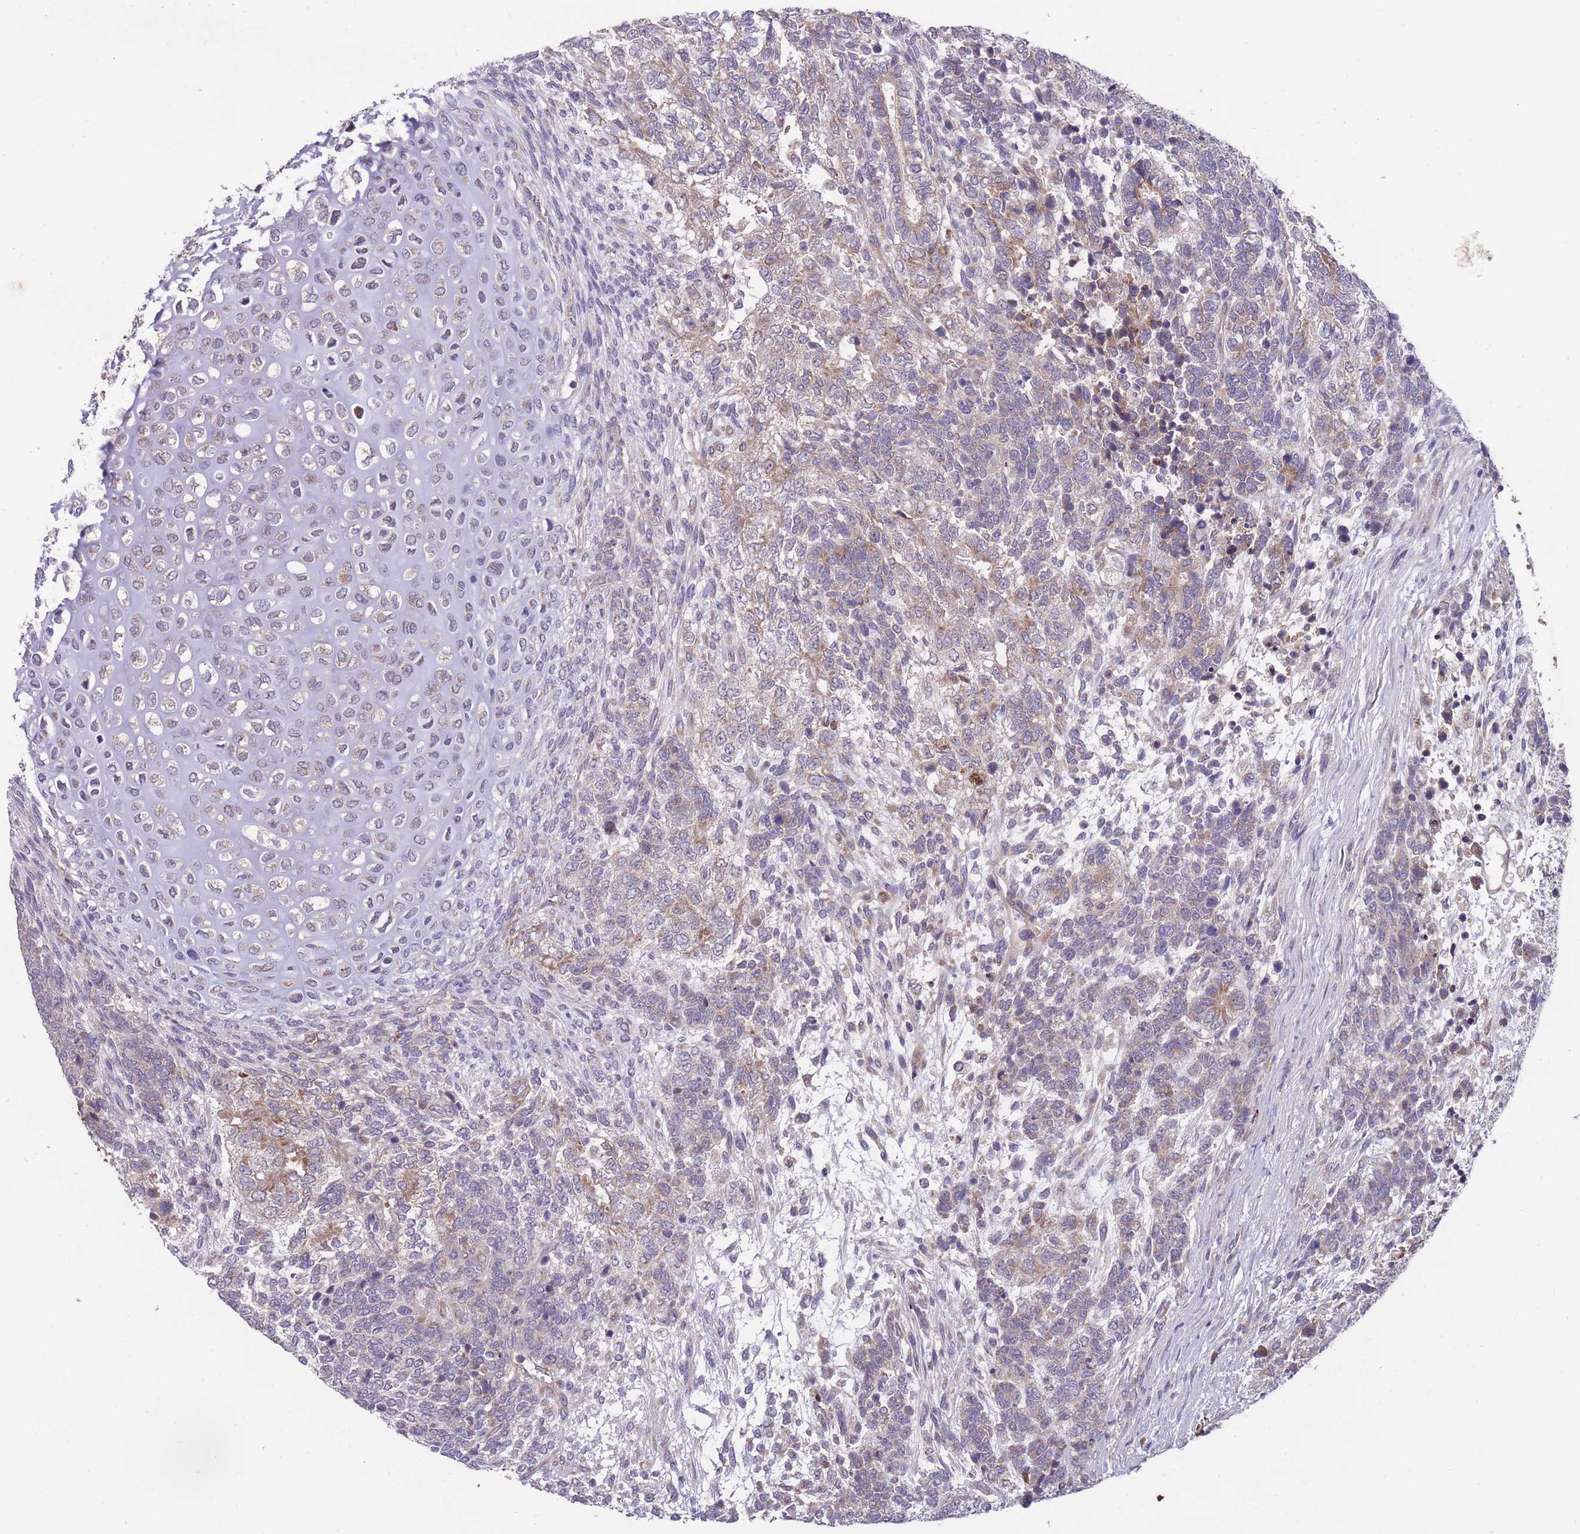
{"staining": {"intensity": "moderate", "quantity": "<25%", "location": "cytoplasmic/membranous"}, "tissue": "testis cancer", "cell_type": "Tumor cells", "image_type": "cancer", "snomed": [{"axis": "morphology", "description": "Carcinoma, Embryonal, NOS"}, {"axis": "topography", "description": "Testis"}], "caption": "Protein expression by immunohistochemistry (IHC) shows moderate cytoplasmic/membranous positivity in about <25% of tumor cells in testis embryonal carcinoma. Ihc stains the protein of interest in brown and the nuclei are stained blue.", "gene": "STIM2", "patient": {"sex": "male", "age": 23}}